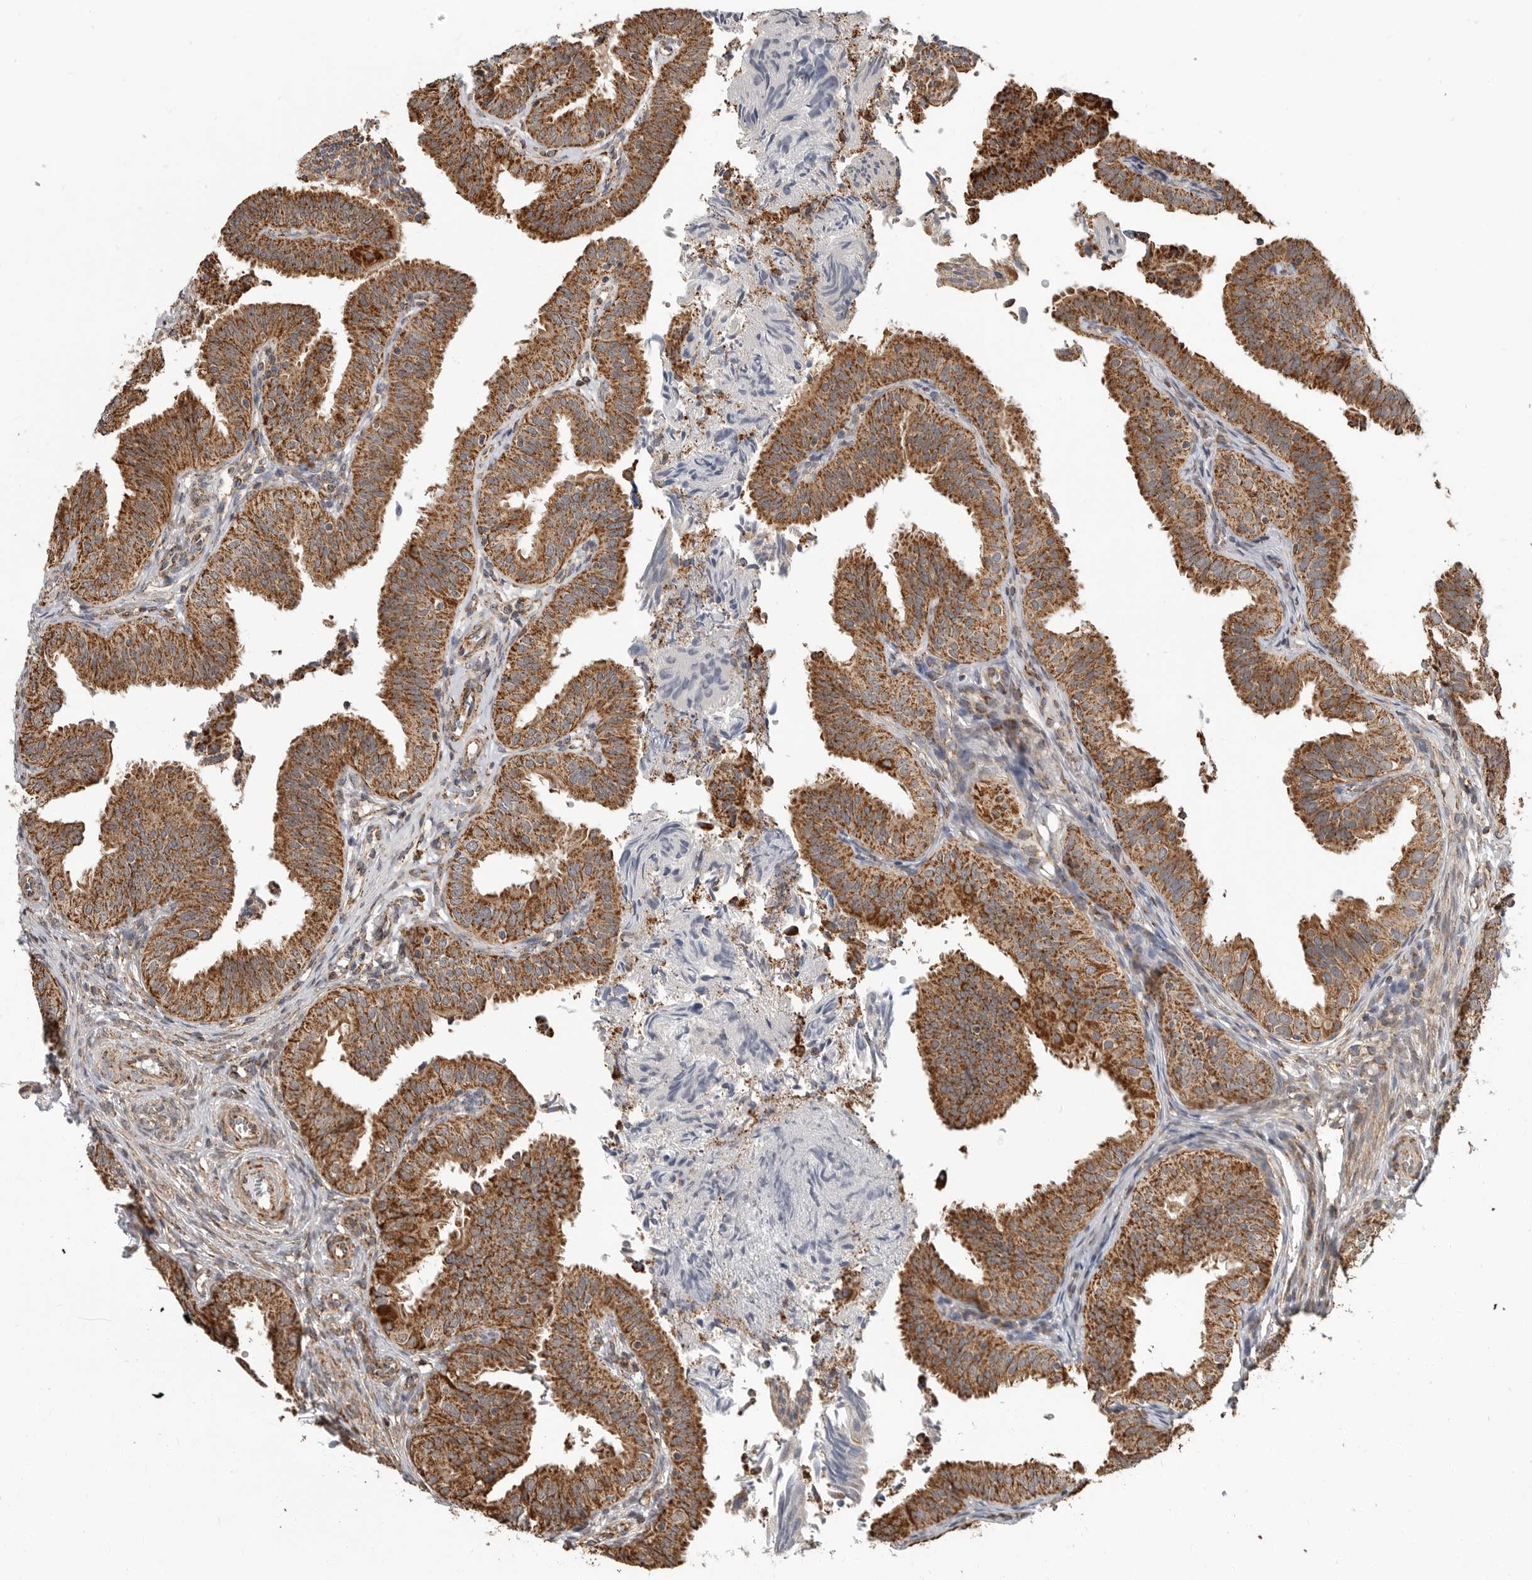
{"staining": {"intensity": "strong", "quantity": ">75%", "location": "cytoplasmic/membranous"}, "tissue": "fallopian tube", "cell_type": "Glandular cells", "image_type": "normal", "snomed": [{"axis": "morphology", "description": "Normal tissue, NOS"}, {"axis": "topography", "description": "Fallopian tube"}], "caption": "Immunohistochemistry (IHC) micrograph of normal fallopian tube stained for a protein (brown), which demonstrates high levels of strong cytoplasmic/membranous positivity in approximately >75% of glandular cells.", "gene": "GCNT2", "patient": {"sex": "female", "age": 35}}